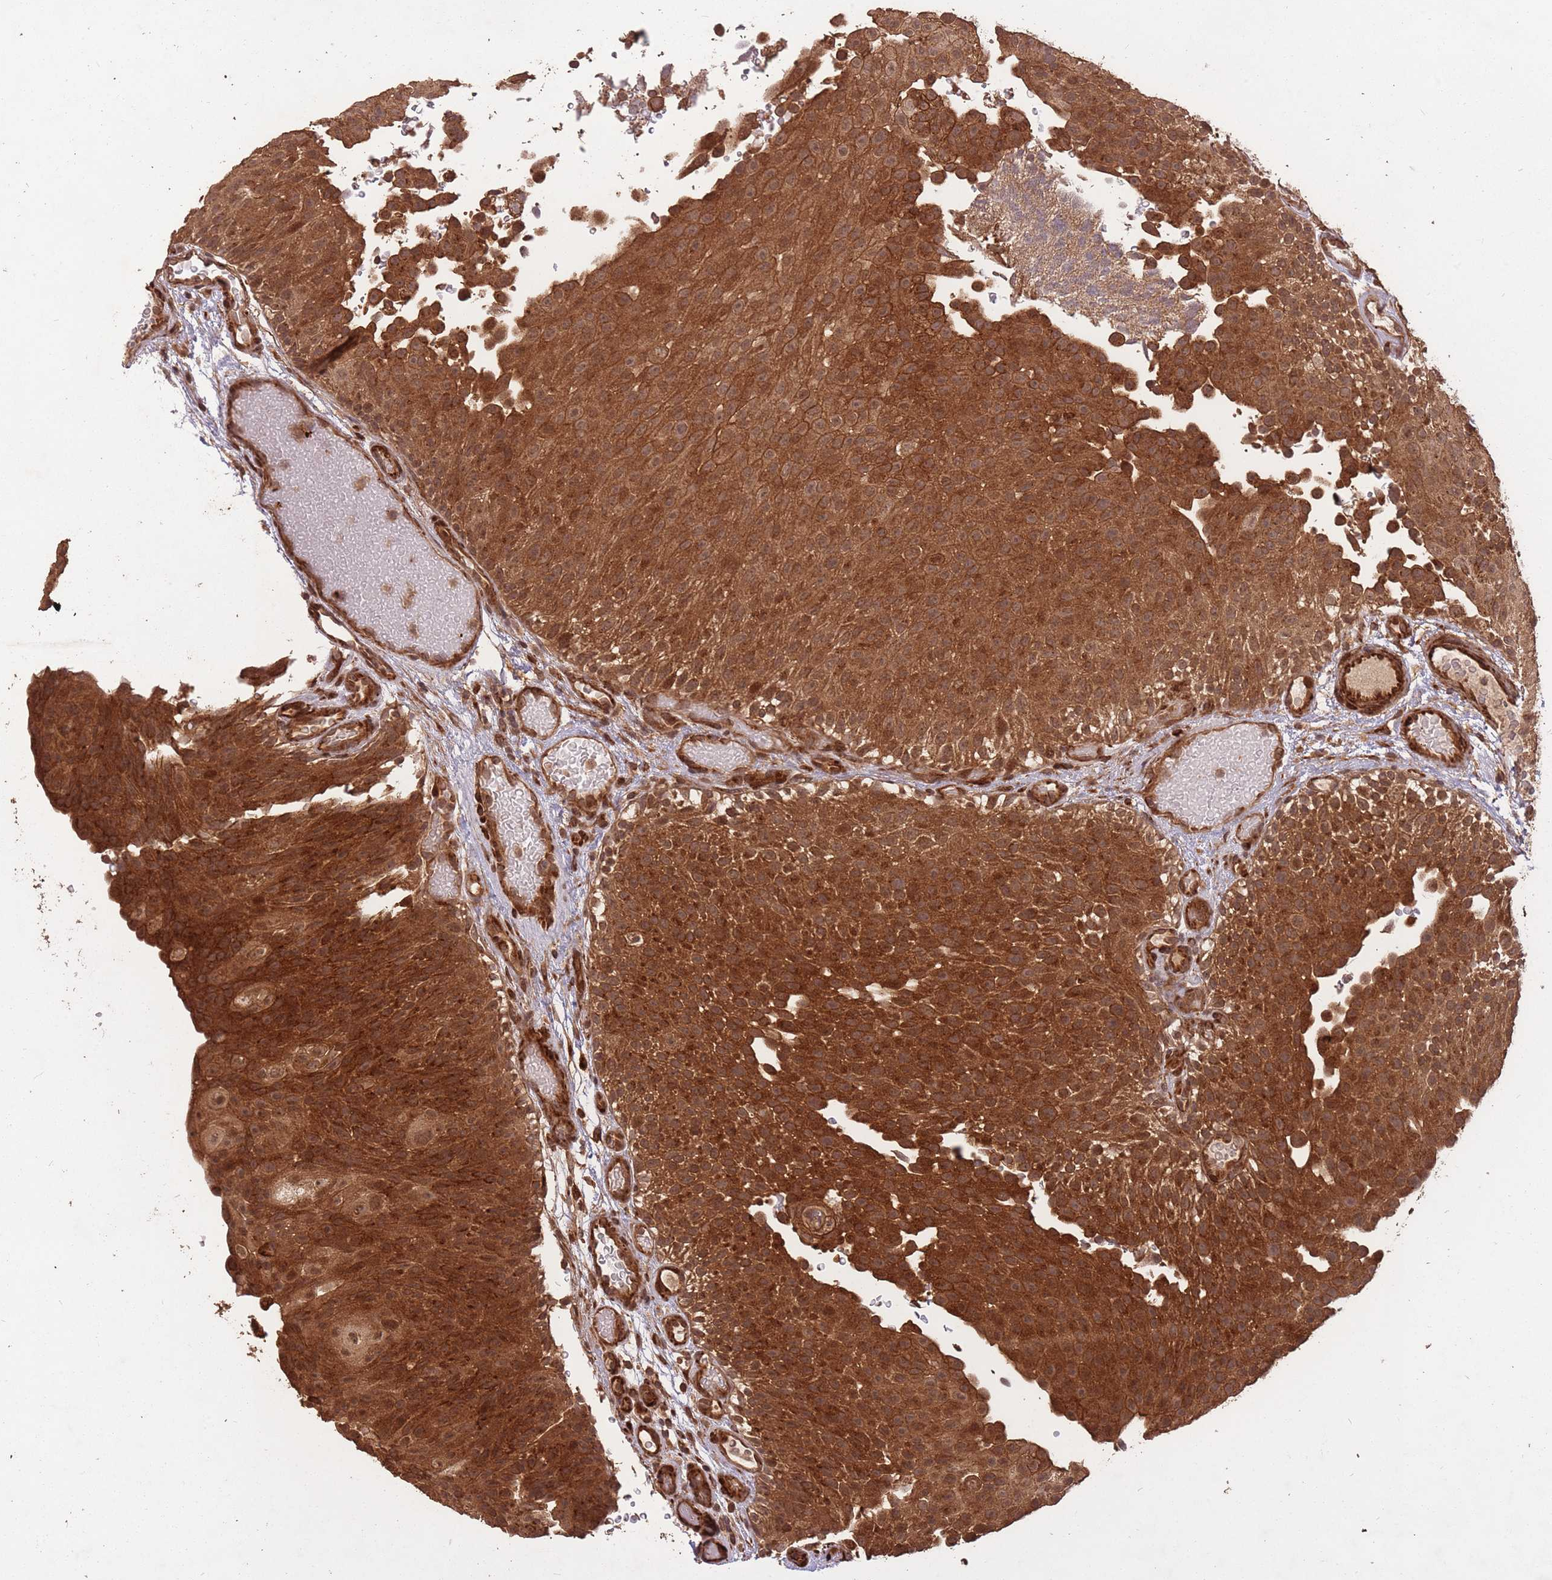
{"staining": {"intensity": "strong", "quantity": ">75%", "location": "cytoplasmic/membranous"}, "tissue": "urothelial cancer", "cell_type": "Tumor cells", "image_type": "cancer", "snomed": [{"axis": "morphology", "description": "Urothelial carcinoma, Low grade"}, {"axis": "topography", "description": "Urinary bladder"}], "caption": "Urothelial cancer was stained to show a protein in brown. There is high levels of strong cytoplasmic/membranous positivity in approximately >75% of tumor cells.", "gene": "ERBB3", "patient": {"sex": "male", "age": 78}}